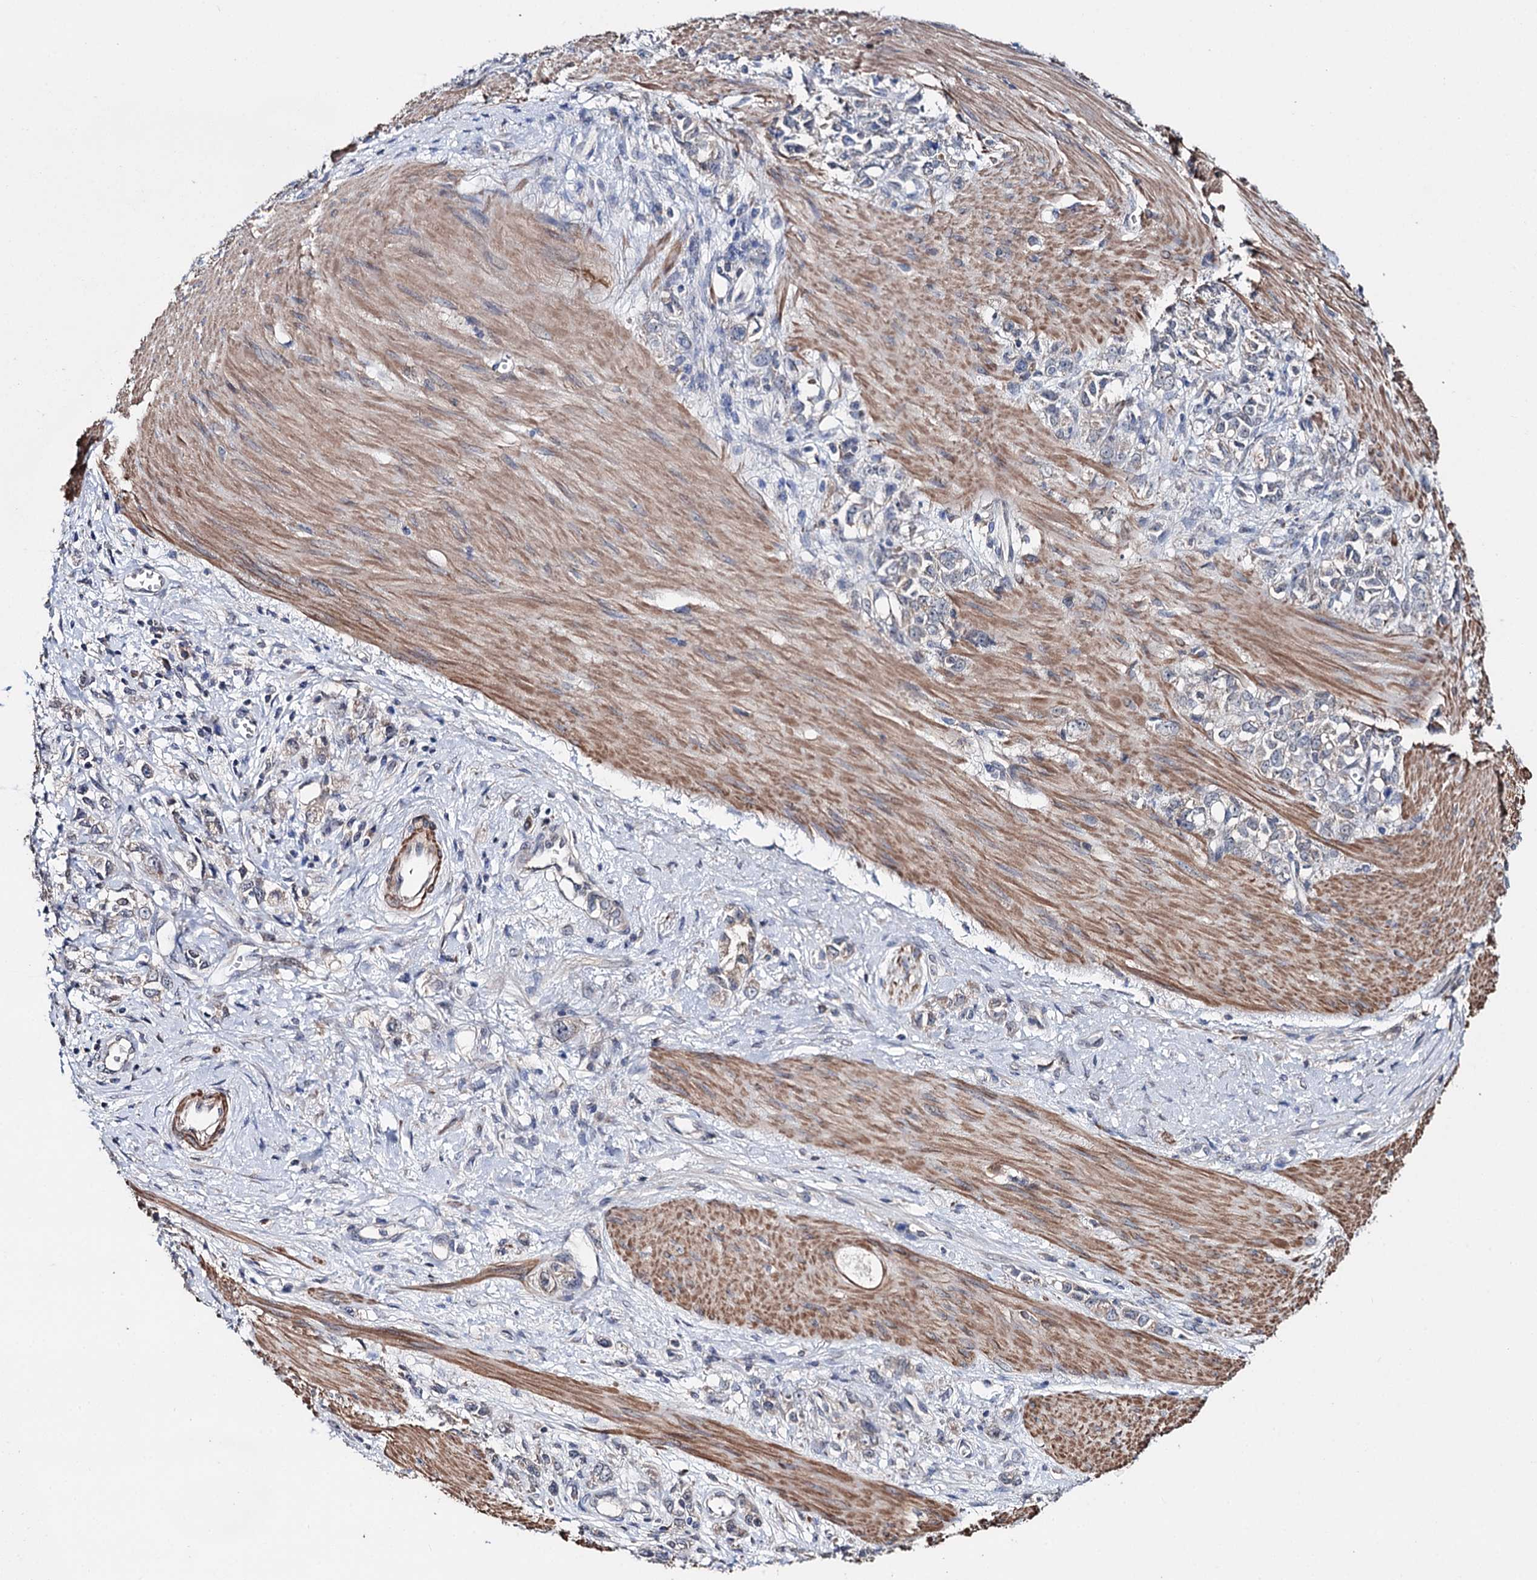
{"staining": {"intensity": "weak", "quantity": "<25%", "location": "cytoplasmic/membranous"}, "tissue": "stomach cancer", "cell_type": "Tumor cells", "image_type": "cancer", "snomed": [{"axis": "morphology", "description": "Adenocarcinoma, NOS"}, {"axis": "topography", "description": "Stomach"}], "caption": "High magnification brightfield microscopy of adenocarcinoma (stomach) stained with DAB (3,3'-diaminobenzidine) (brown) and counterstained with hematoxylin (blue): tumor cells show no significant positivity.", "gene": "CLPB", "patient": {"sex": "female", "age": 76}}